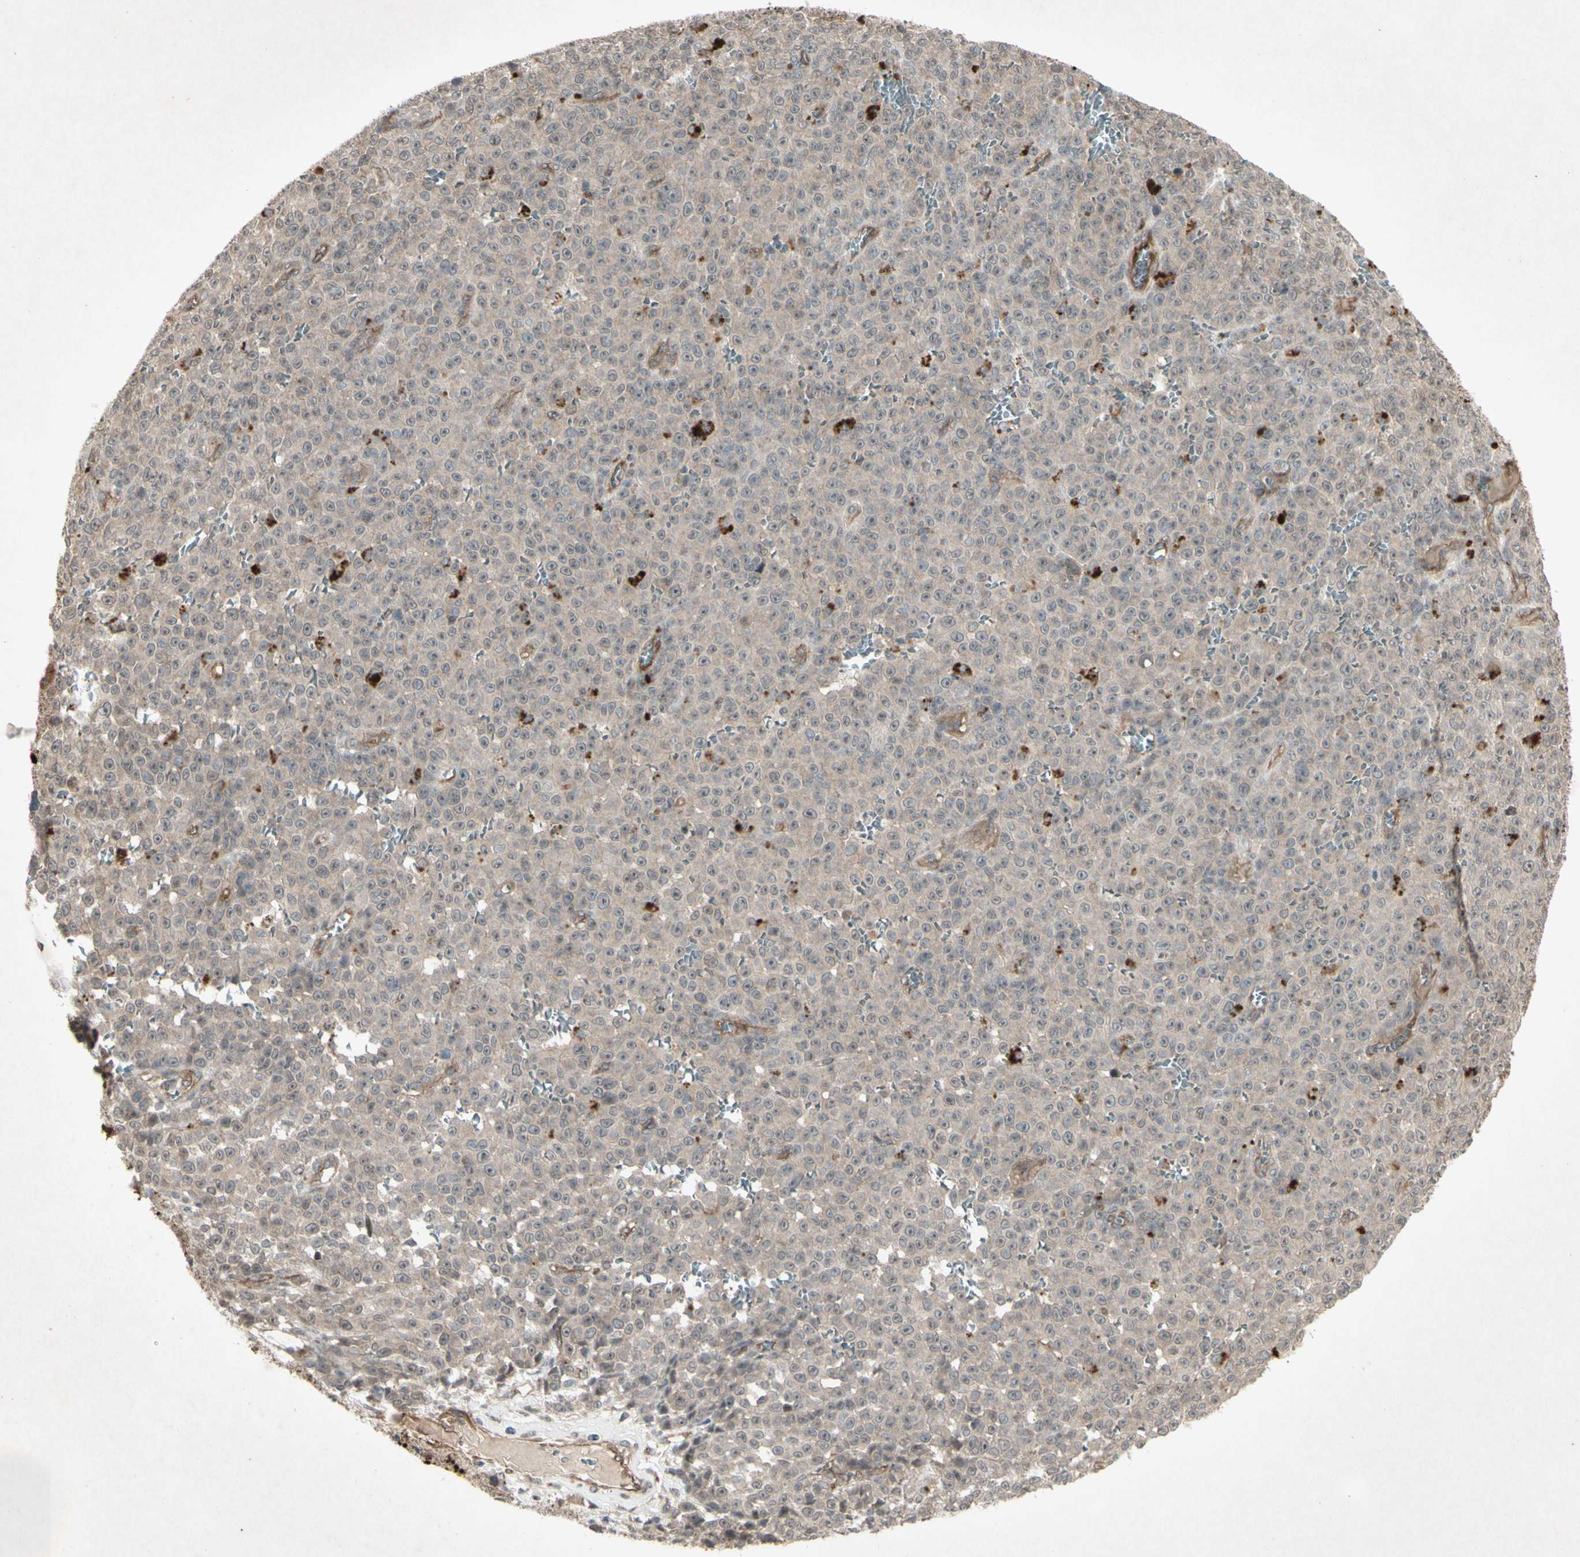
{"staining": {"intensity": "weak", "quantity": ">75%", "location": "cytoplasmic/membranous"}, "tissue": "melanoma", "cell_type": "Tumor cells", "image_type": "cancer", "snomed": [{"axis": "morphology", "description": "Malignant melanoma, NOS"}, {"axis": "topography", "description": "Skin"}], "caption": "Malignant melanoma tissue reveals weak cytoplasmic/membranous expression in approximately >75% of tumor cells, visualized by immunohistochemistry. (Stains: DAB (3,3'-diaminobenzidine) in brown, nuclei in blue, Microscopy: brightfield microscopy at high magnification).", "gene": "JAG1", "patient": {"sex": "female", "age": 82}}